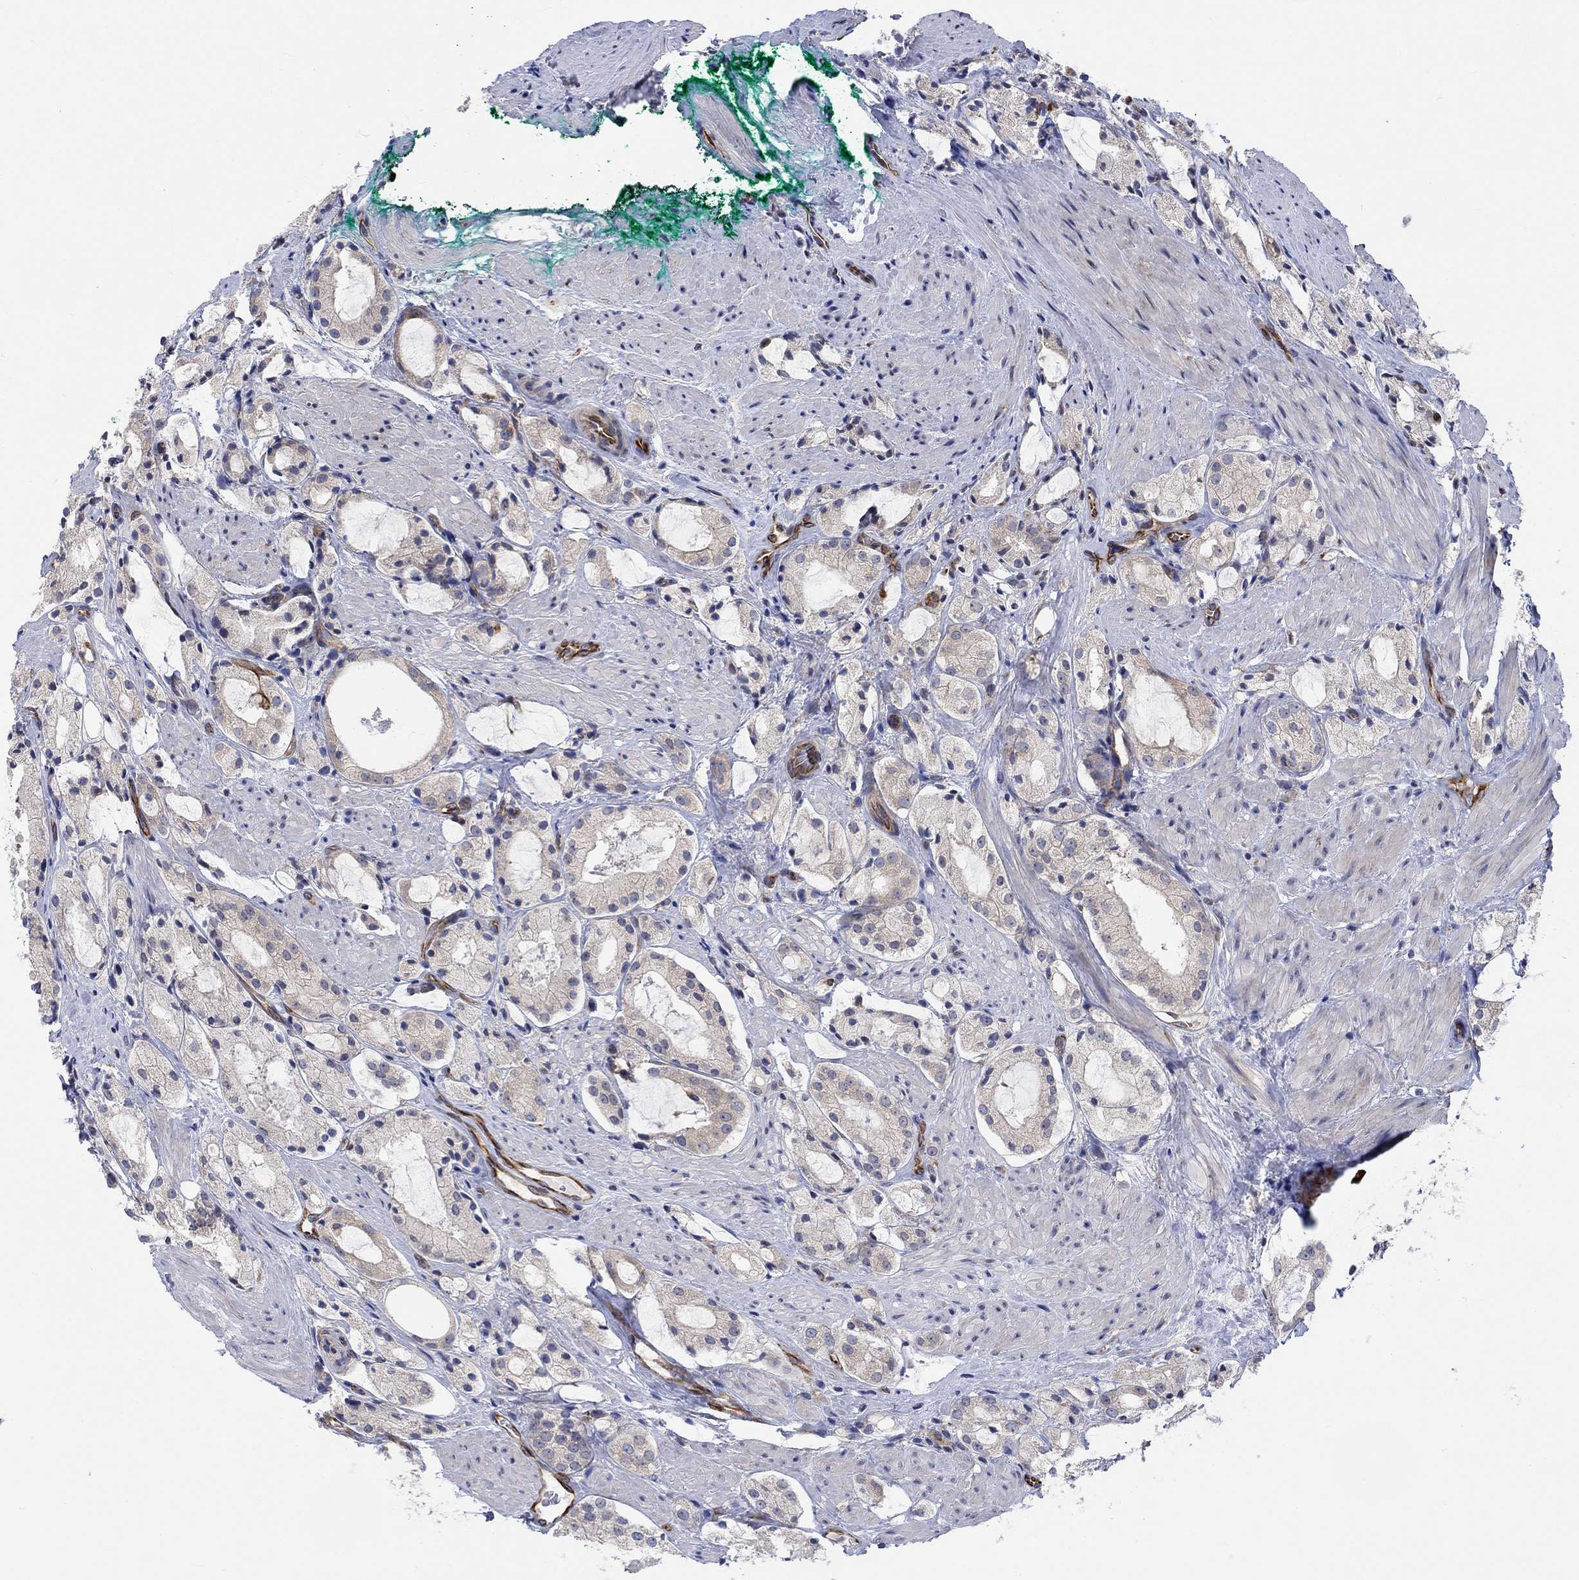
{"staining": {"intensity": "negative", "quantity": "none", "location": "none"}, "tissue": "prostate cancer", "cell_type": "Tumor cells", "image_type": "cancer", "snomed": [{"axis": "morphology", "description": "Adenocarcinoma, NOS"}, {"axis": "morphology", "description": "Adenocarcinoma, High grade"}, {"axis": "topography", "description": "Prostate"}], "caption": "Tumor cells show no significant protein staining in prostate cancer (high-grade adenocarcinoma). (Stains: DAB immunohistochemistry with hematoxylin counter stain, Microscopy: brightfield microscopy at high magnification).", "gene": "CAMK1D", "patient": {"sex": "male", "age": 64}}